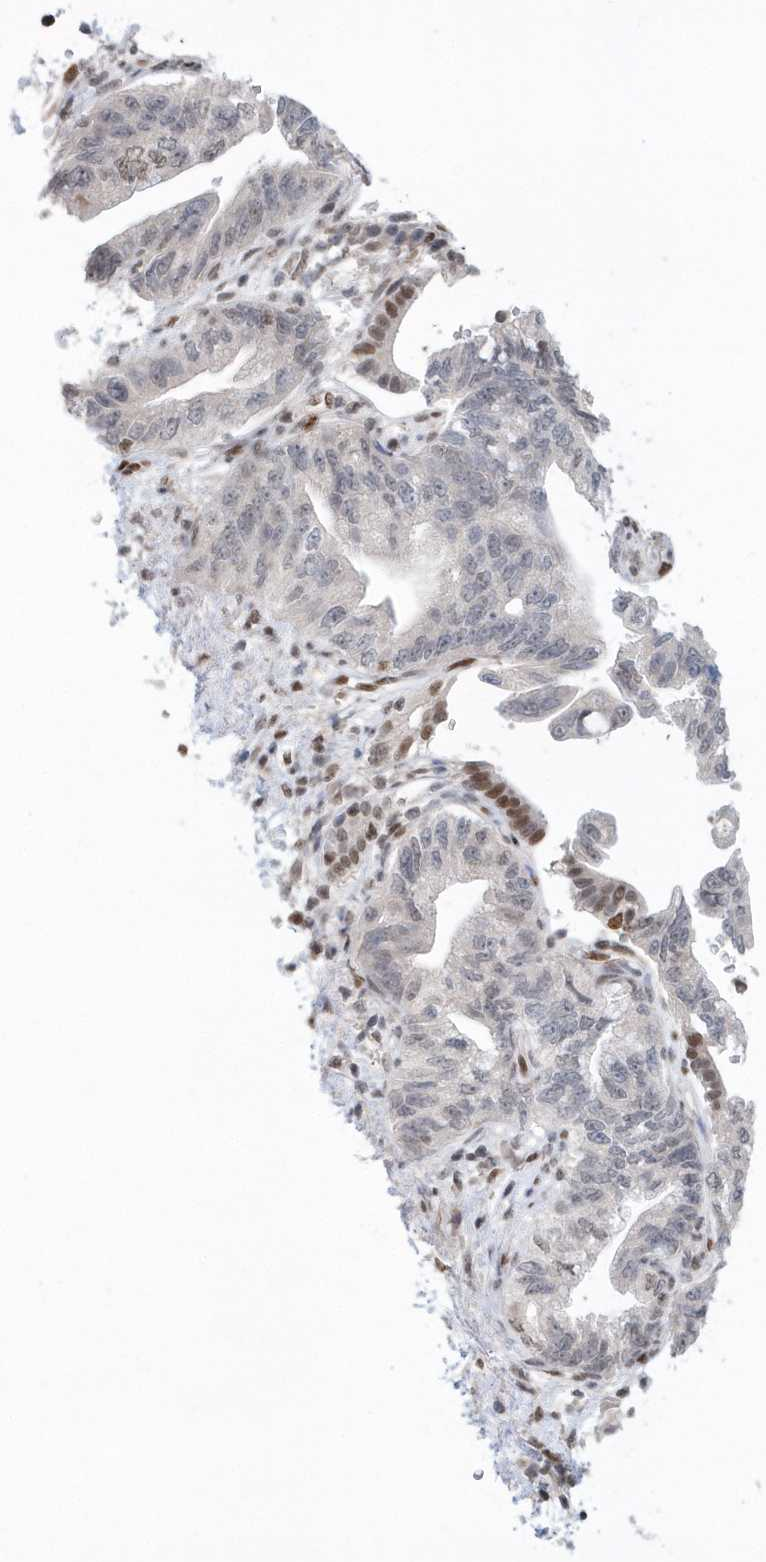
{"staining": {"intensity": "moderate", "quantity": "25%-75%", "location": "nuclear"}, "tissue": "pancreatic cancer", "cell_type": "Tumor cells", "image_type": "cancer", "snomed": [{"axis": "morphology", "description": "Adenocarcinoma, NOS"}, {"axis": "topography", "description": "Pancreas"}], "caption": "Adenocarcinoma (pancreatic) was stained to show a protein in brown. There is medium levels of moderate nuclear positivity in approximately 25%-75% of tumor cells.", "gene": "SUMO2", "patient": {"sex": "female", "age": 73}}